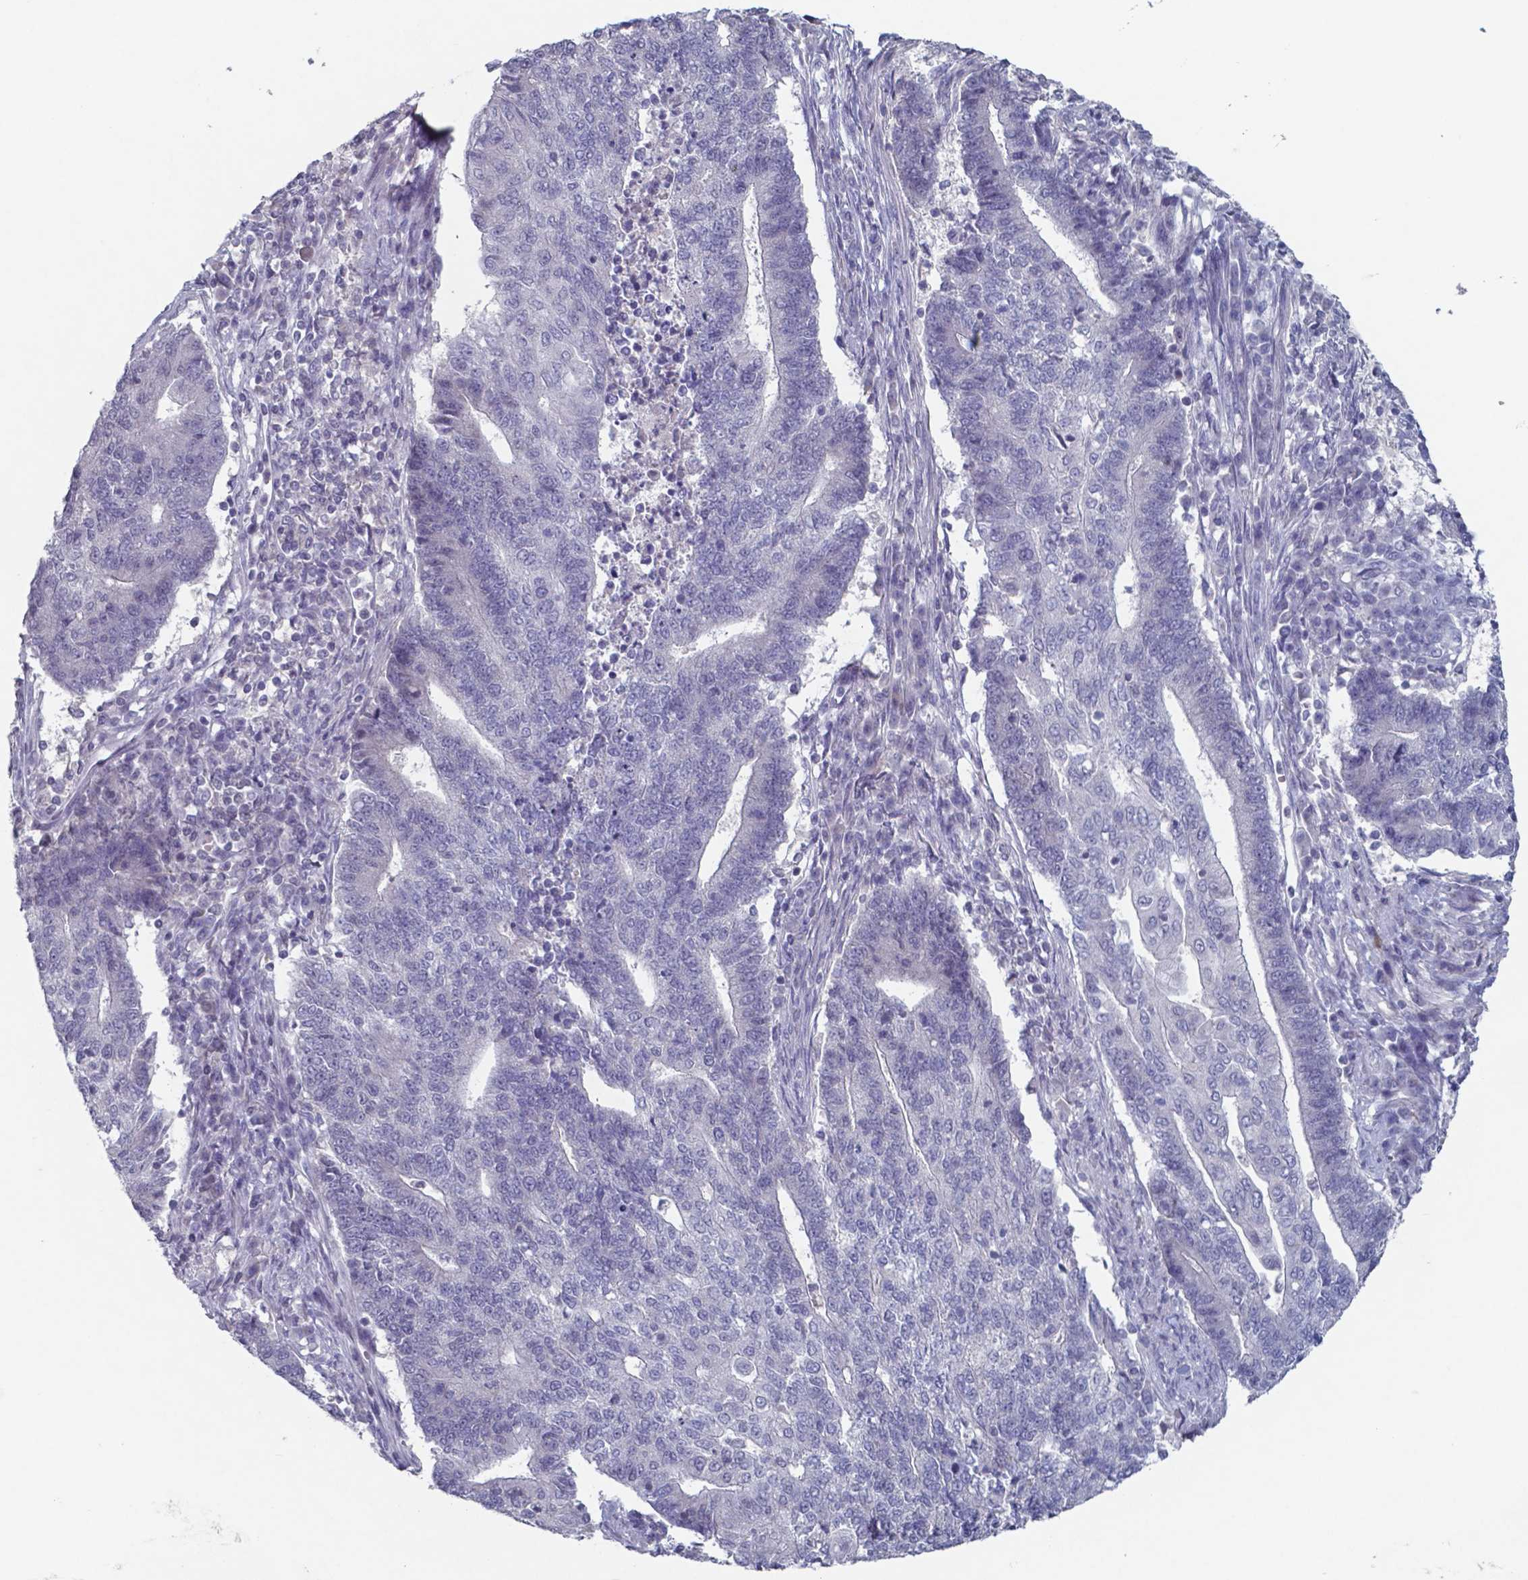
{"staining": {"intensity": "negative", "quantity": "none", "location": "none"}, "tissue": "endometrial cancer", "cell_type": "Tumor cells", "image_type": "cancer", "snomed": [{"axis": "morphology", "description": "Adenocarcinoma, NOS"}, {"axis": "topography", "description": "Uterus"}, {"axis": "topography", "description": "Endometrium"}], "caption": "Tumor cells are negative for brown protein staining in adenocarcinoma (endometrial).", "gene": "TDP2", "patient": {"sex": "female", "age": 54}}